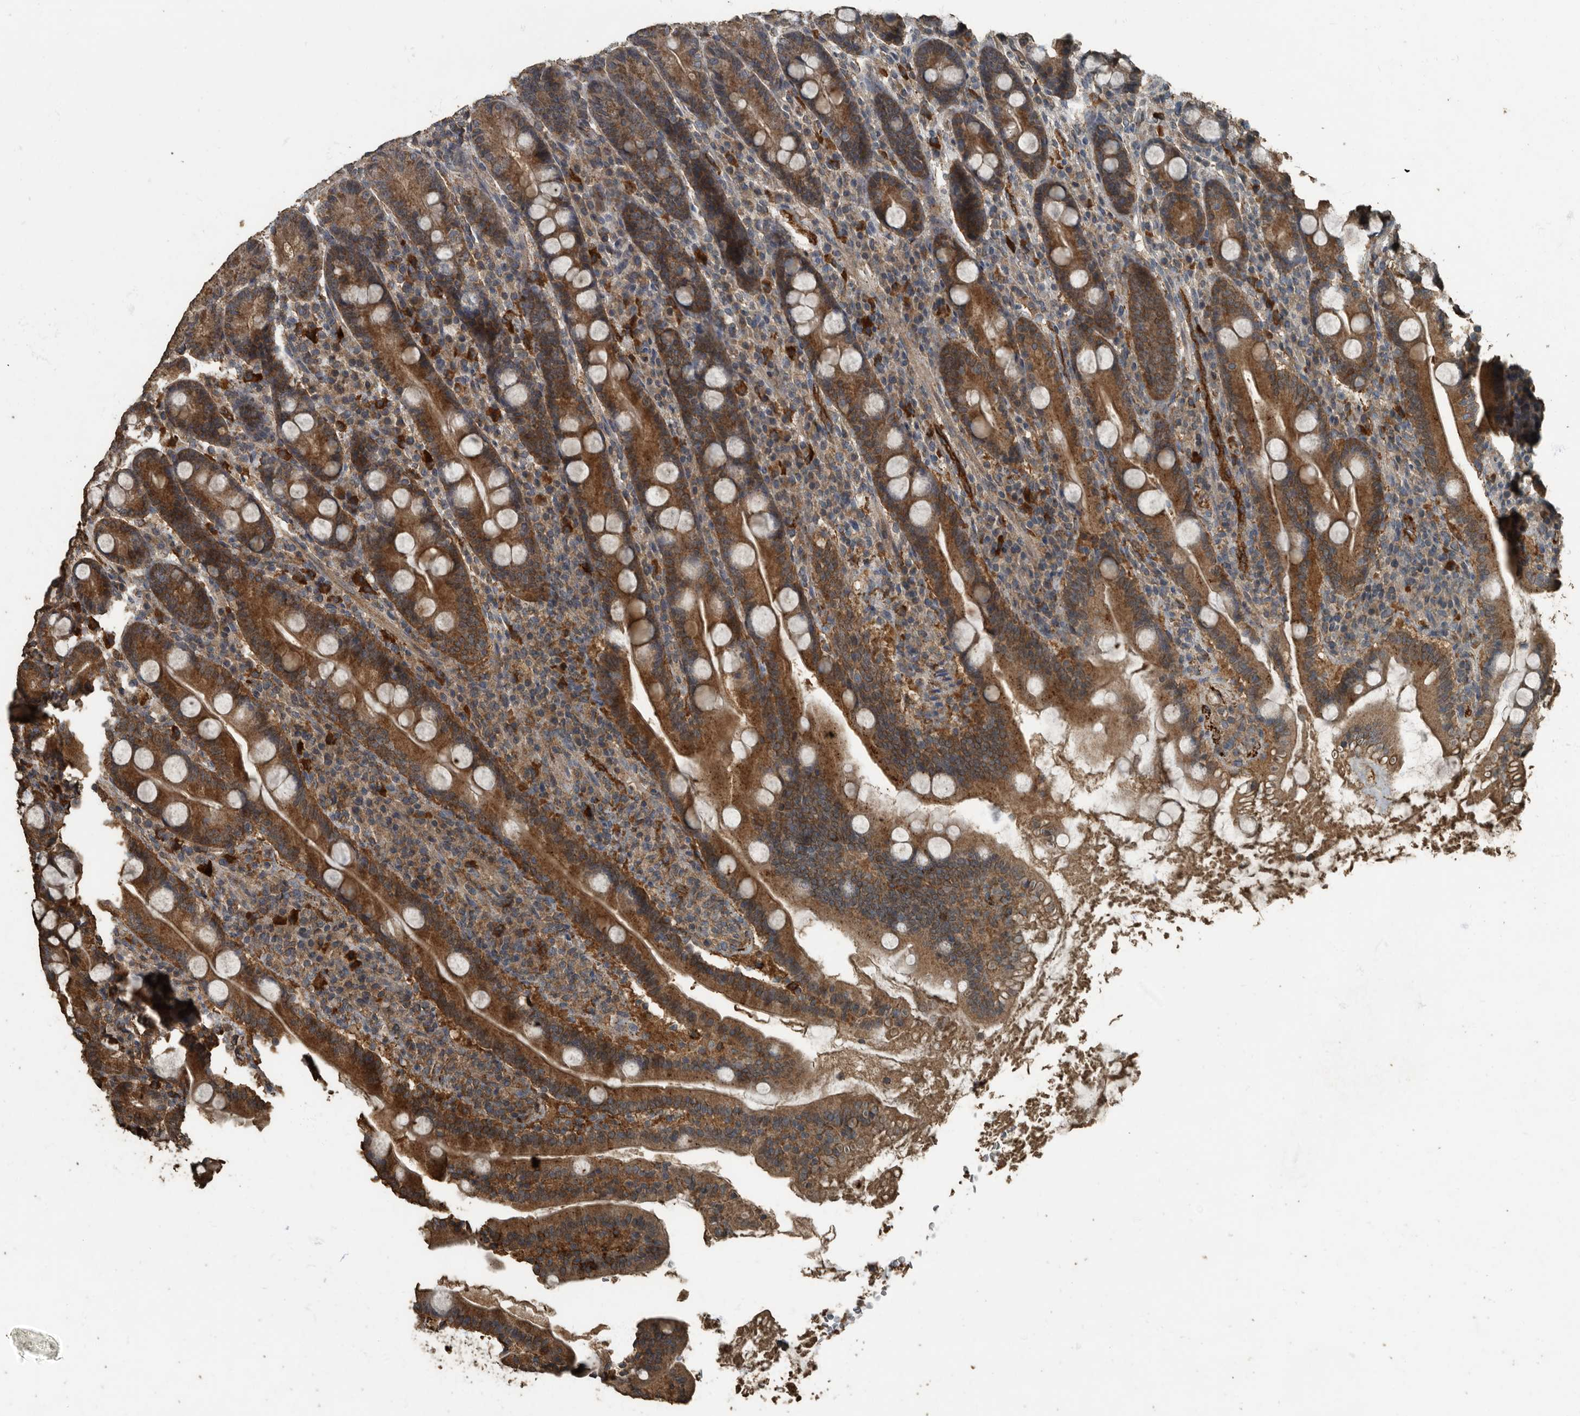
{"staining": {"intensity": "strong", "quantity": ">75%", "location": "cytoplasmic/membranous"}, "tissue": "duodenum", "cell_type": "Glandular cells", "image_type": "normal", "snomed": [{"axis": "morphology", "description": "Normal tissue, NOS"}, {"axis": "topography", "description": "Duodenum"}], "caption": "Protein staining of unremarkable duodenum reveals strong cytoplasmic/membranous expression in about >75% of glandular cells.", "gene": "IL15RA", "patient": {"sex": "male", "age": 35}}